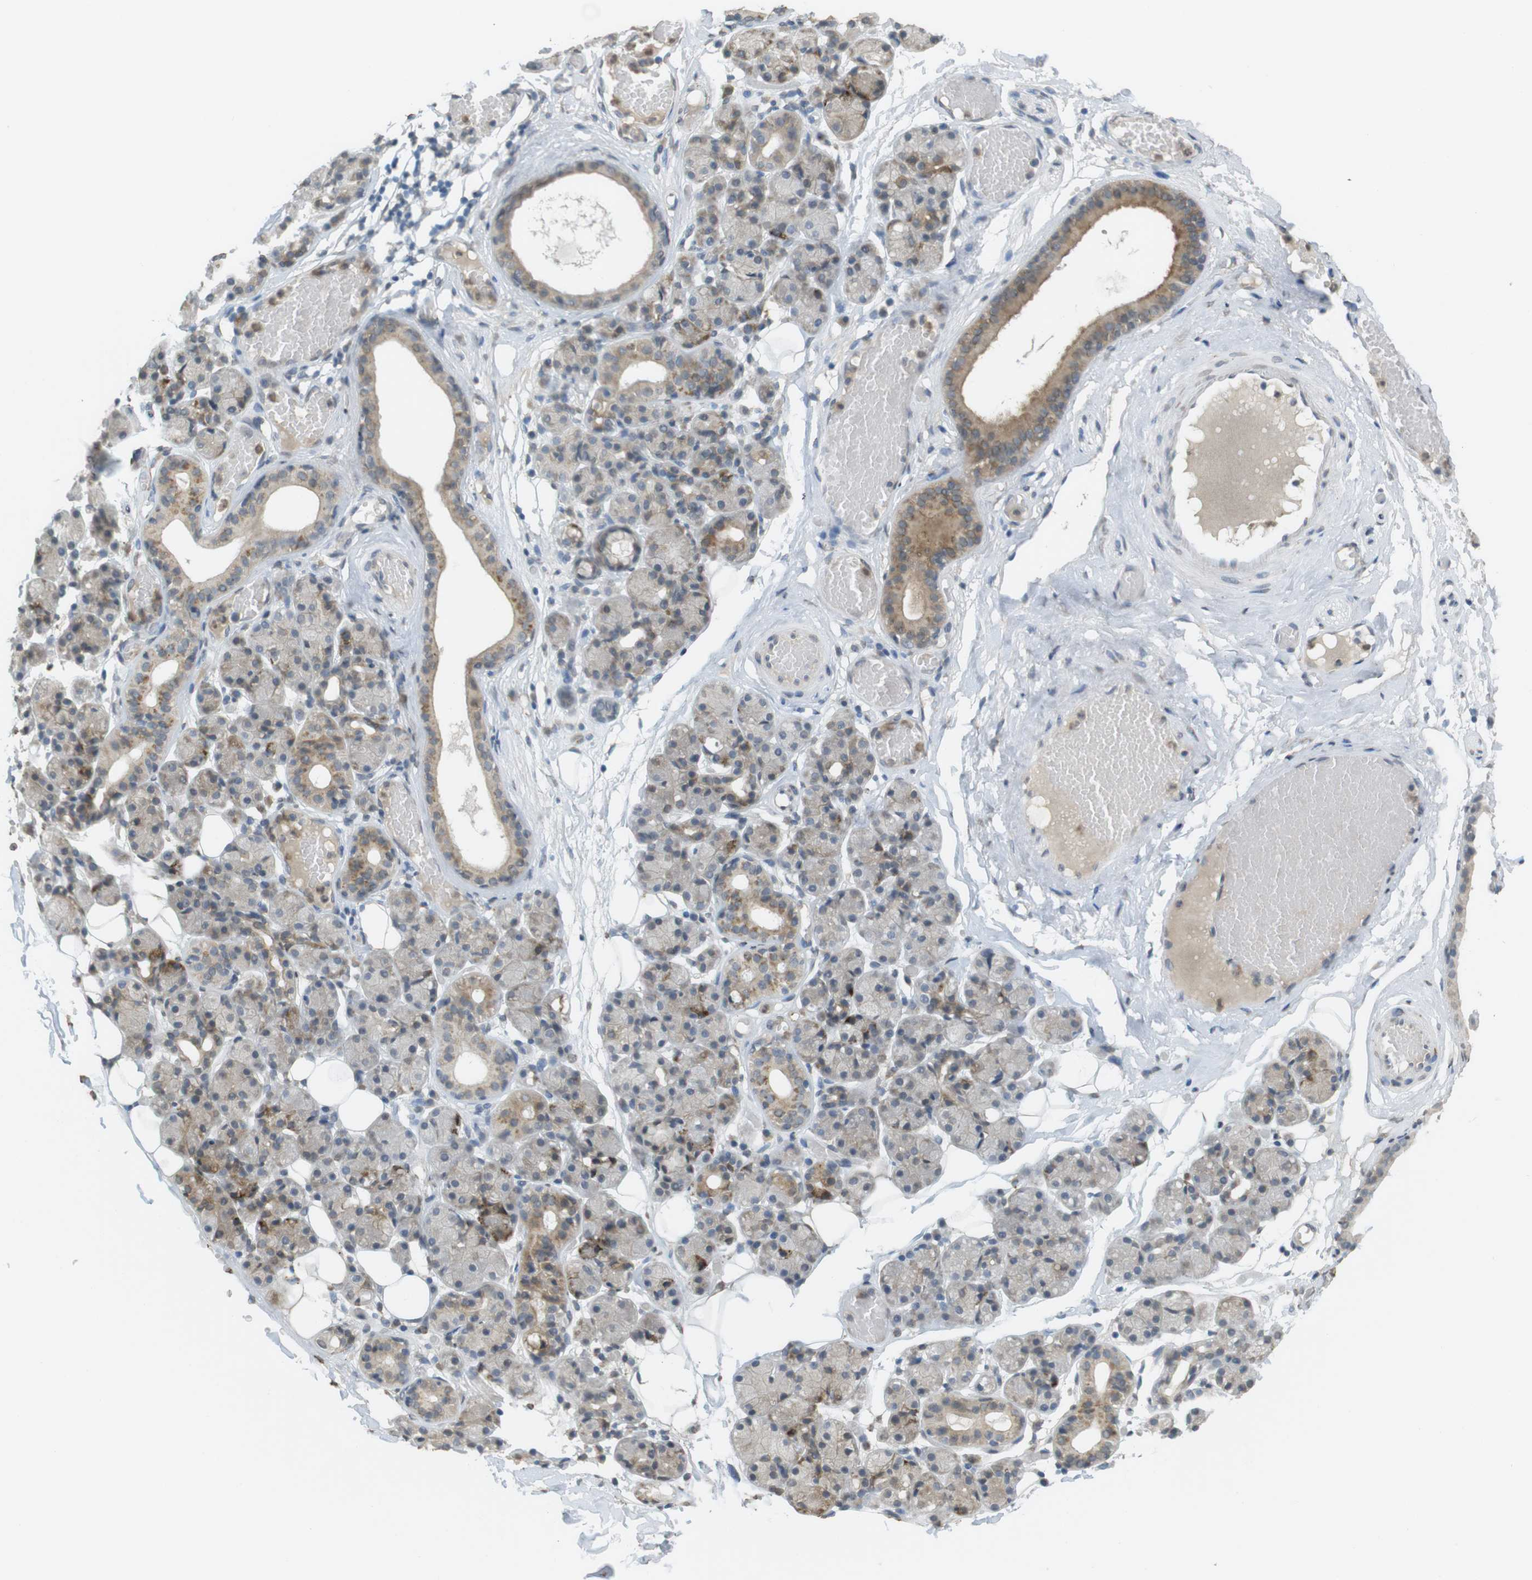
{"staining": {"intensity": "moderate", "quantity": ">75%", "location": "cytoplasmic/membranous"}, "tissue": "salivary gland", "cell_type": "Glandular cells", "image_type": "normal", "snomed": [{"axis": "morphology", "description": "Normal tissue, NOS"}, {"axis": "topography", "description": "Salivary gland"}], "caption": "An IHC micrograph of normal tissue is shown. Protein staining in brown labels moderate cytoplasmic/membranous positivity in salivary gland within glandular cells. The staining was performed using DAB to visualize the protein expression in brown, while the nuclei were stained in blue with hematoxylin (Magnification: 20x).", "gene": "FZD10", "patient": {"sex": "male", "age": 63}}